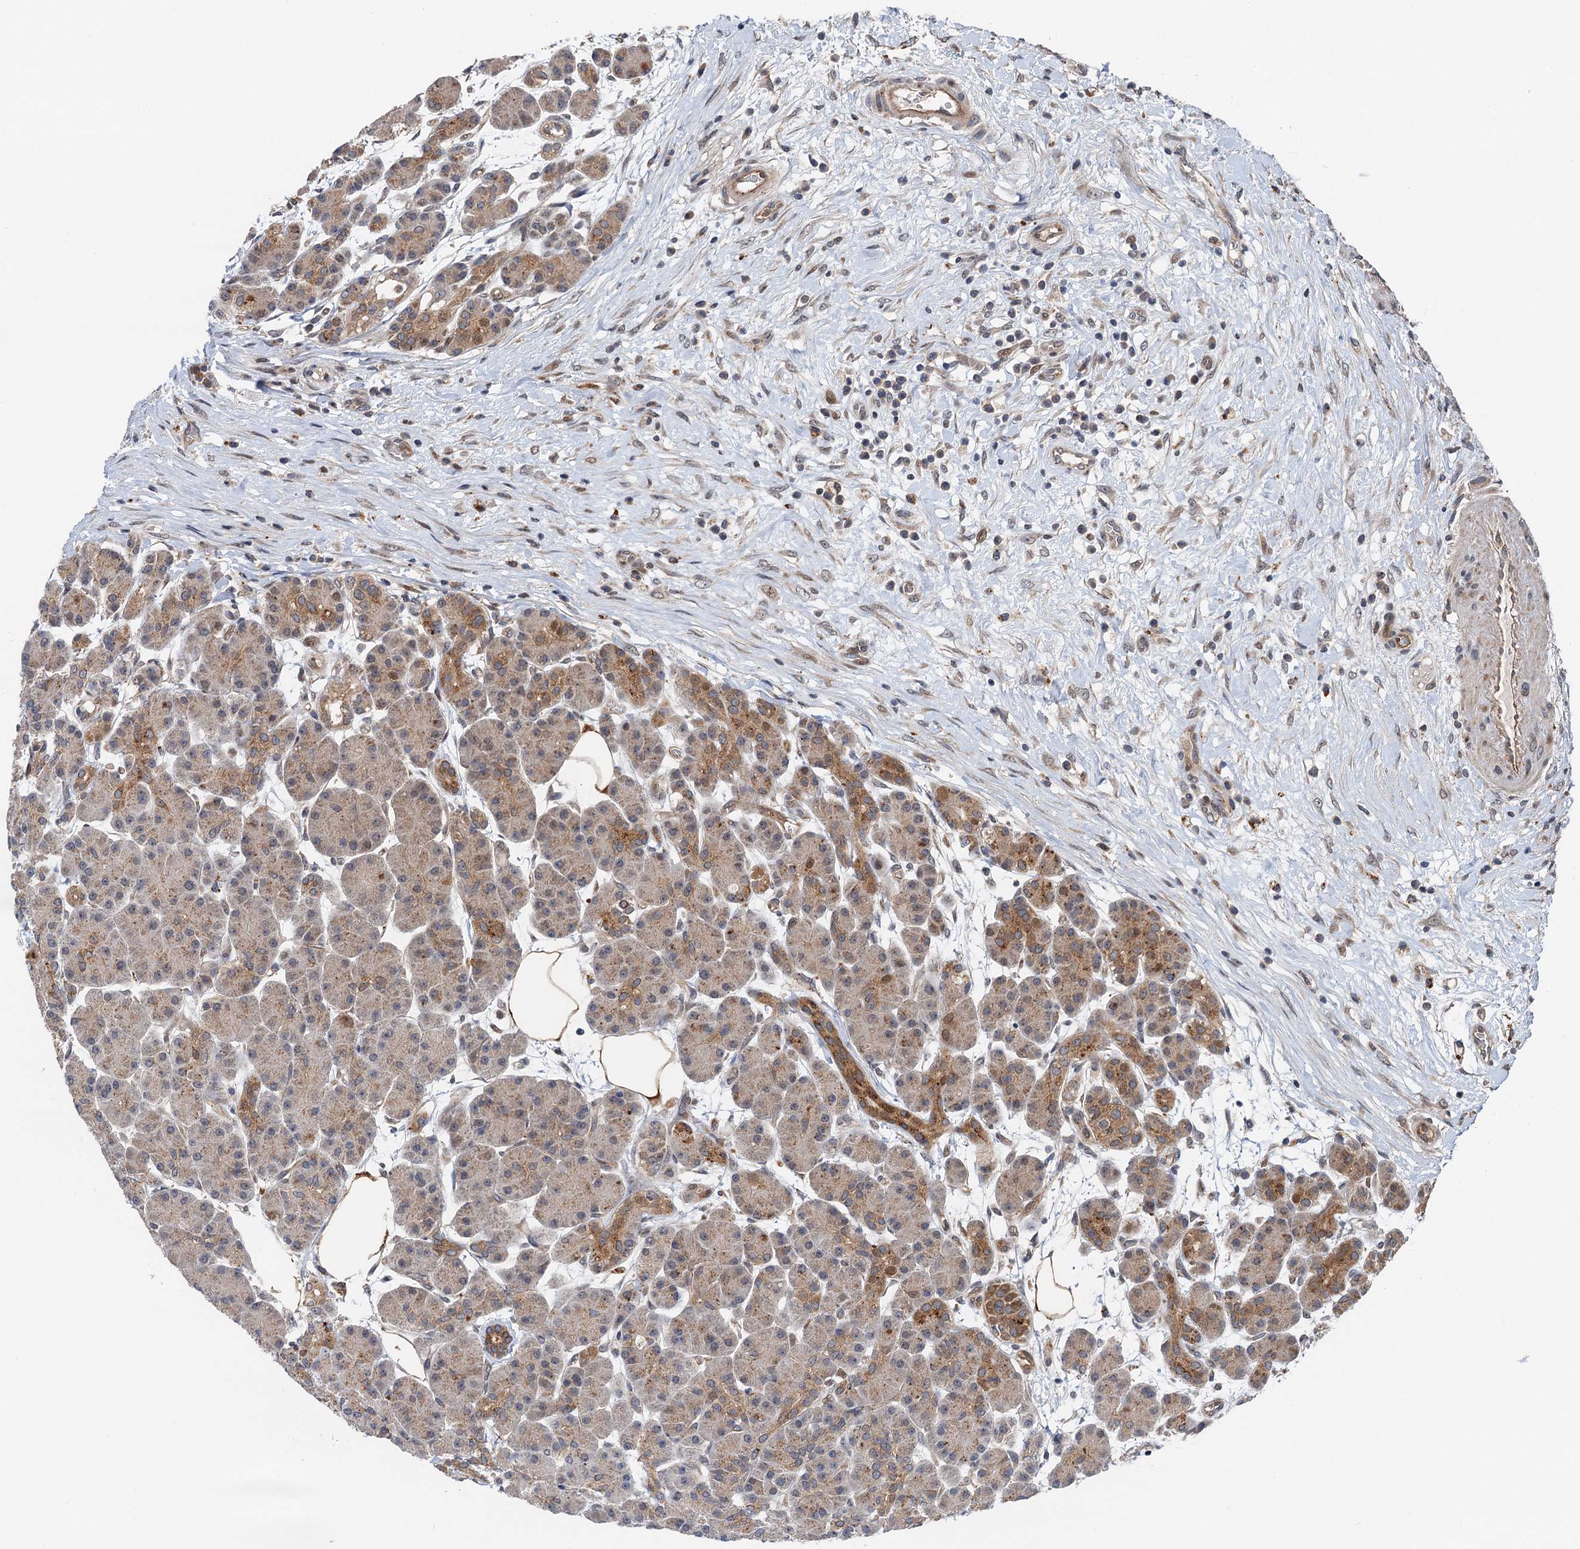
{"staining": {"intensity": "moderate", "quantity": "25%-75%", "location": "cytoplasmic/membranous"}, "tissue": "pancreas", "cell_type": "Exocrine glandular cells", "image_type": "normal", "snomed": [{"axis": "morphology", "description": "Normal tissue, NOS"}, {"axis": "topography", "description": "Pancreas"}], "caption": "Immunohistochemical staining of normal human pancreas exhibits 25%-75% levels of moderate cytoplasmic/membranous protein expression in about 25%-75% of exocrine glandular cells.", "gene": "NLRP10", "patient": {"sex": "male", "age": 63}}